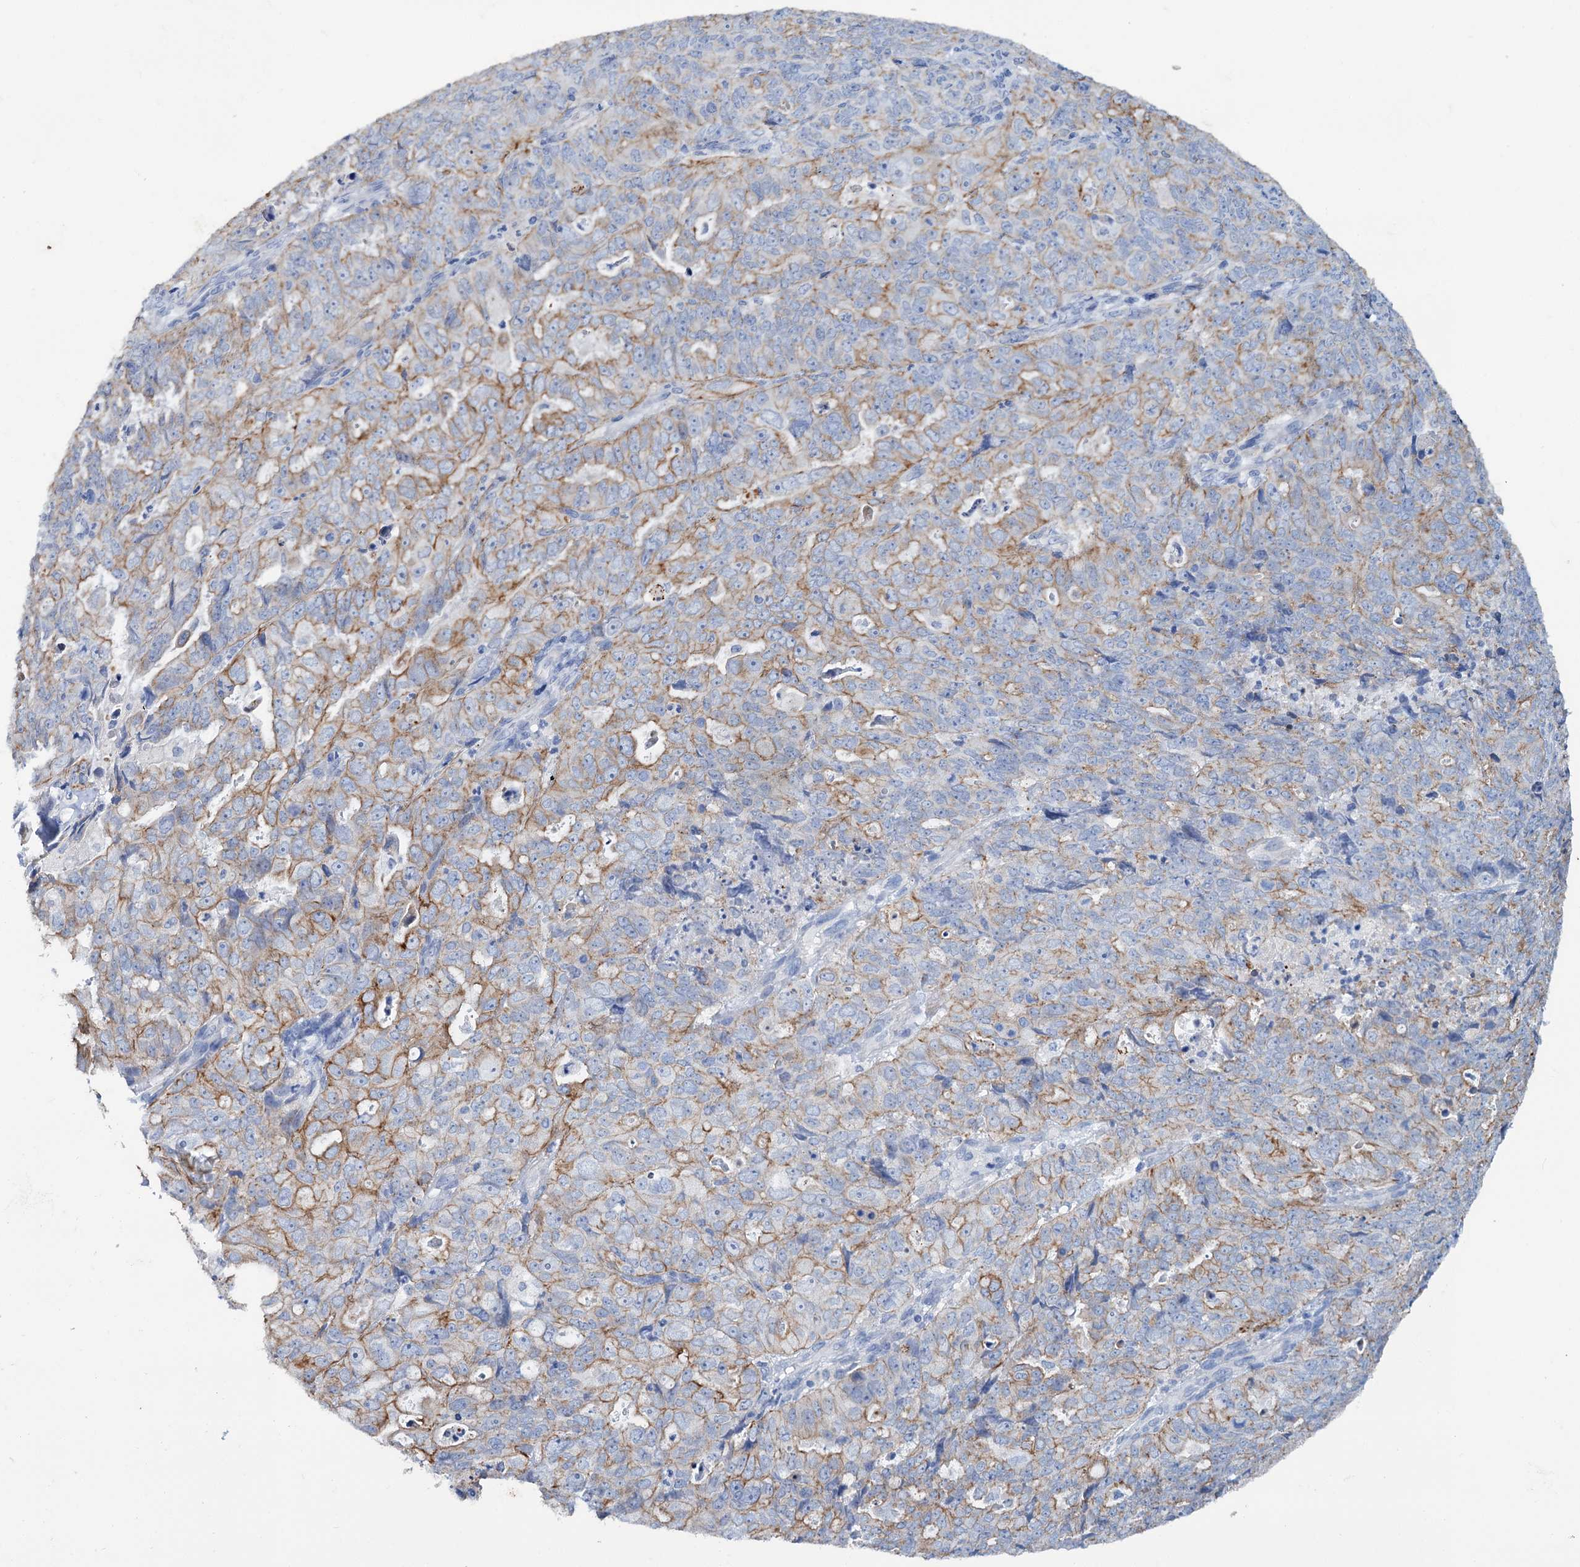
{"staining": {"intensity": "moderate", "quantity": "<25%", "location": "cytoplasmic/membranous"}, "tissue": "endometrial cancer", "cell_type": "Tumor cells", "image_type": "cancer", "snomed": [{"axis": "morphology", "description": "Adenocarcinoma, NOS"}, {"axis": "topography", "description": "Endometrium"}], "caption": "An immunohistochemistry (IHC) image of neoplastic tissue is shown. Protein staining in brown highlights moderate cytoplasmic/membranous positivity in adenocarcinoma (endometrial) within tumor cells. (Brightfield microscopy of DAB IHC at high magnification).", "gene": "FAAP20", "patient": {"sex": "female", "age": 65}}